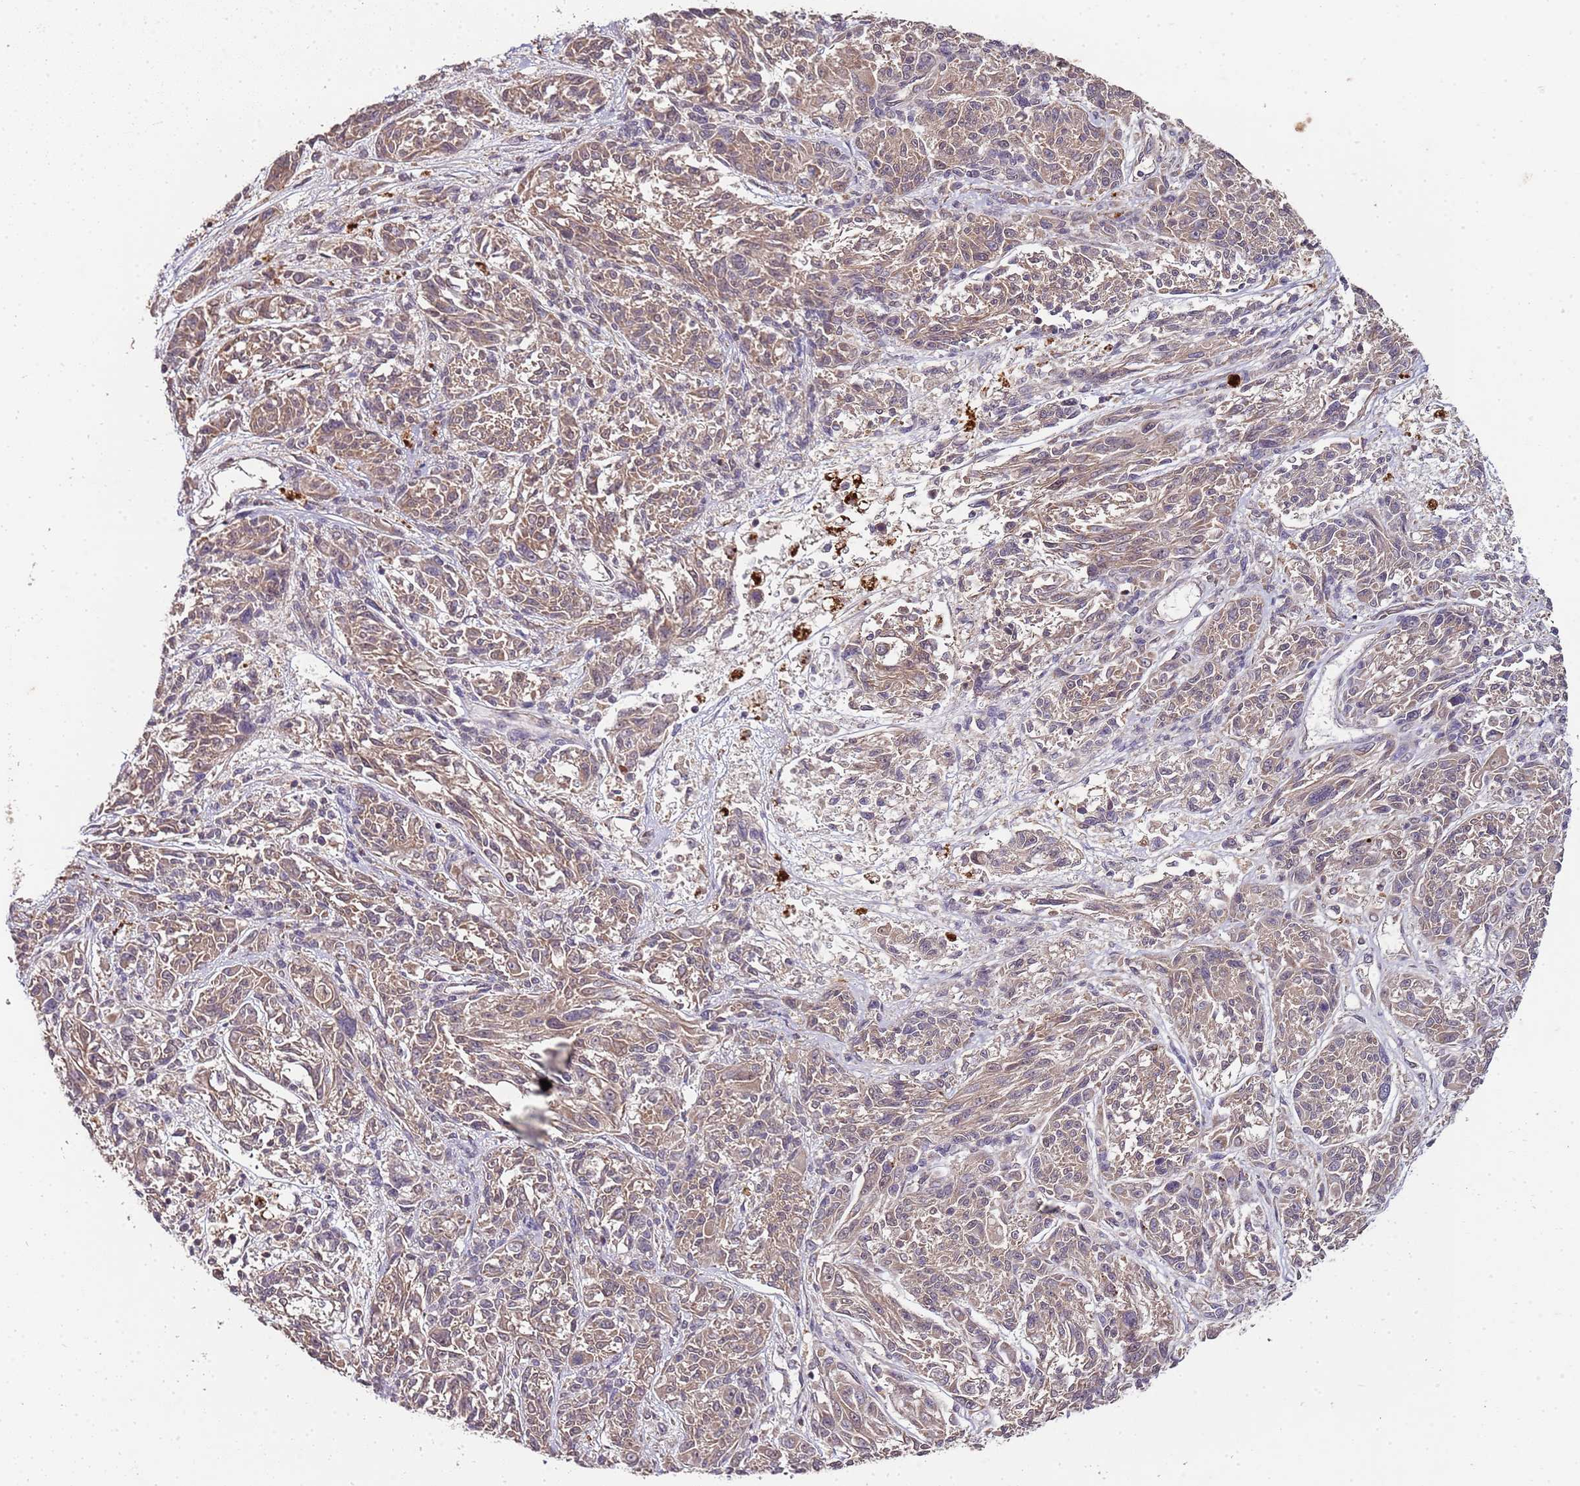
{"staining": {"intensity": "weak", "quantity": ">75%", "location": "cytoplasmic/membranous"}, "tissue": "melanoma", "cell_type": "Tumor cells", "image_type": "cancer", "snomed": [{"axis": "morphology", "description": "Malignant melanoma, NOS"}, {"axis": "topography", "description": "Skin"}], "caption": "Brown immunohistochemical staining in human malignant melanoma displays weak cytoplasmic/membranous staining in about >75% of tumor cells.", "gene": "LIN37", "patient": {"sex": "male", "age": 53}}